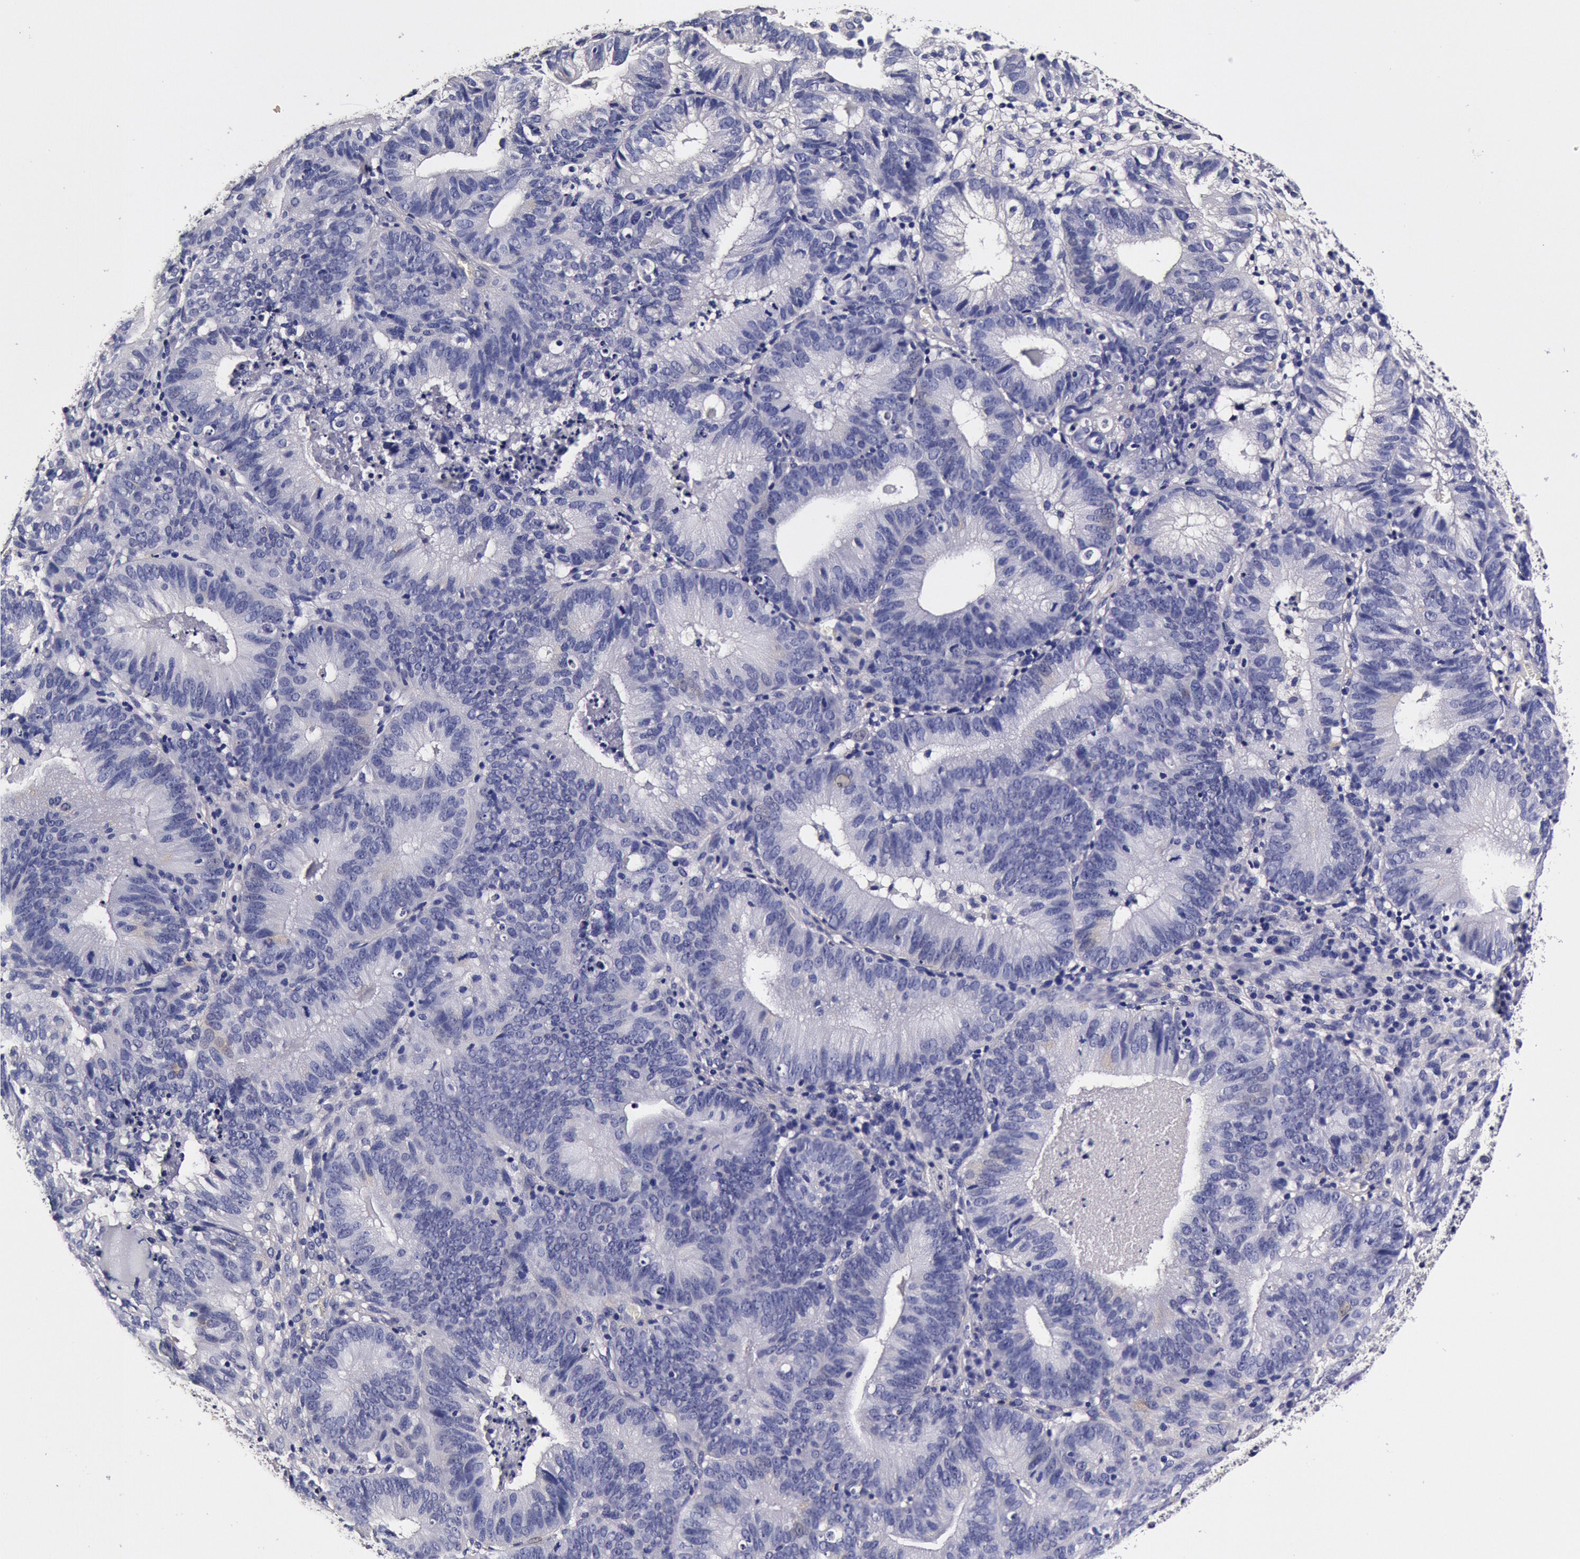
{"staining": {"intensity": "negative", "quantity": "none", "location": "none"}, "tissue": "cervical cancer", "cell_type": "Tumor cells", "image_type": "cancer", "snomed": [{"axis": "morphology", "description": "Adenocarcinoma, NOS"}, {"axis": "topography", "description": "Cervix"}], "caption": "DAB immunohistochemical staining of human cervical adenocarcinoma displays no significant positivity in tumor cells.", "gene": "CCDC22", "patient": {"sex": "female", "age": 60}}